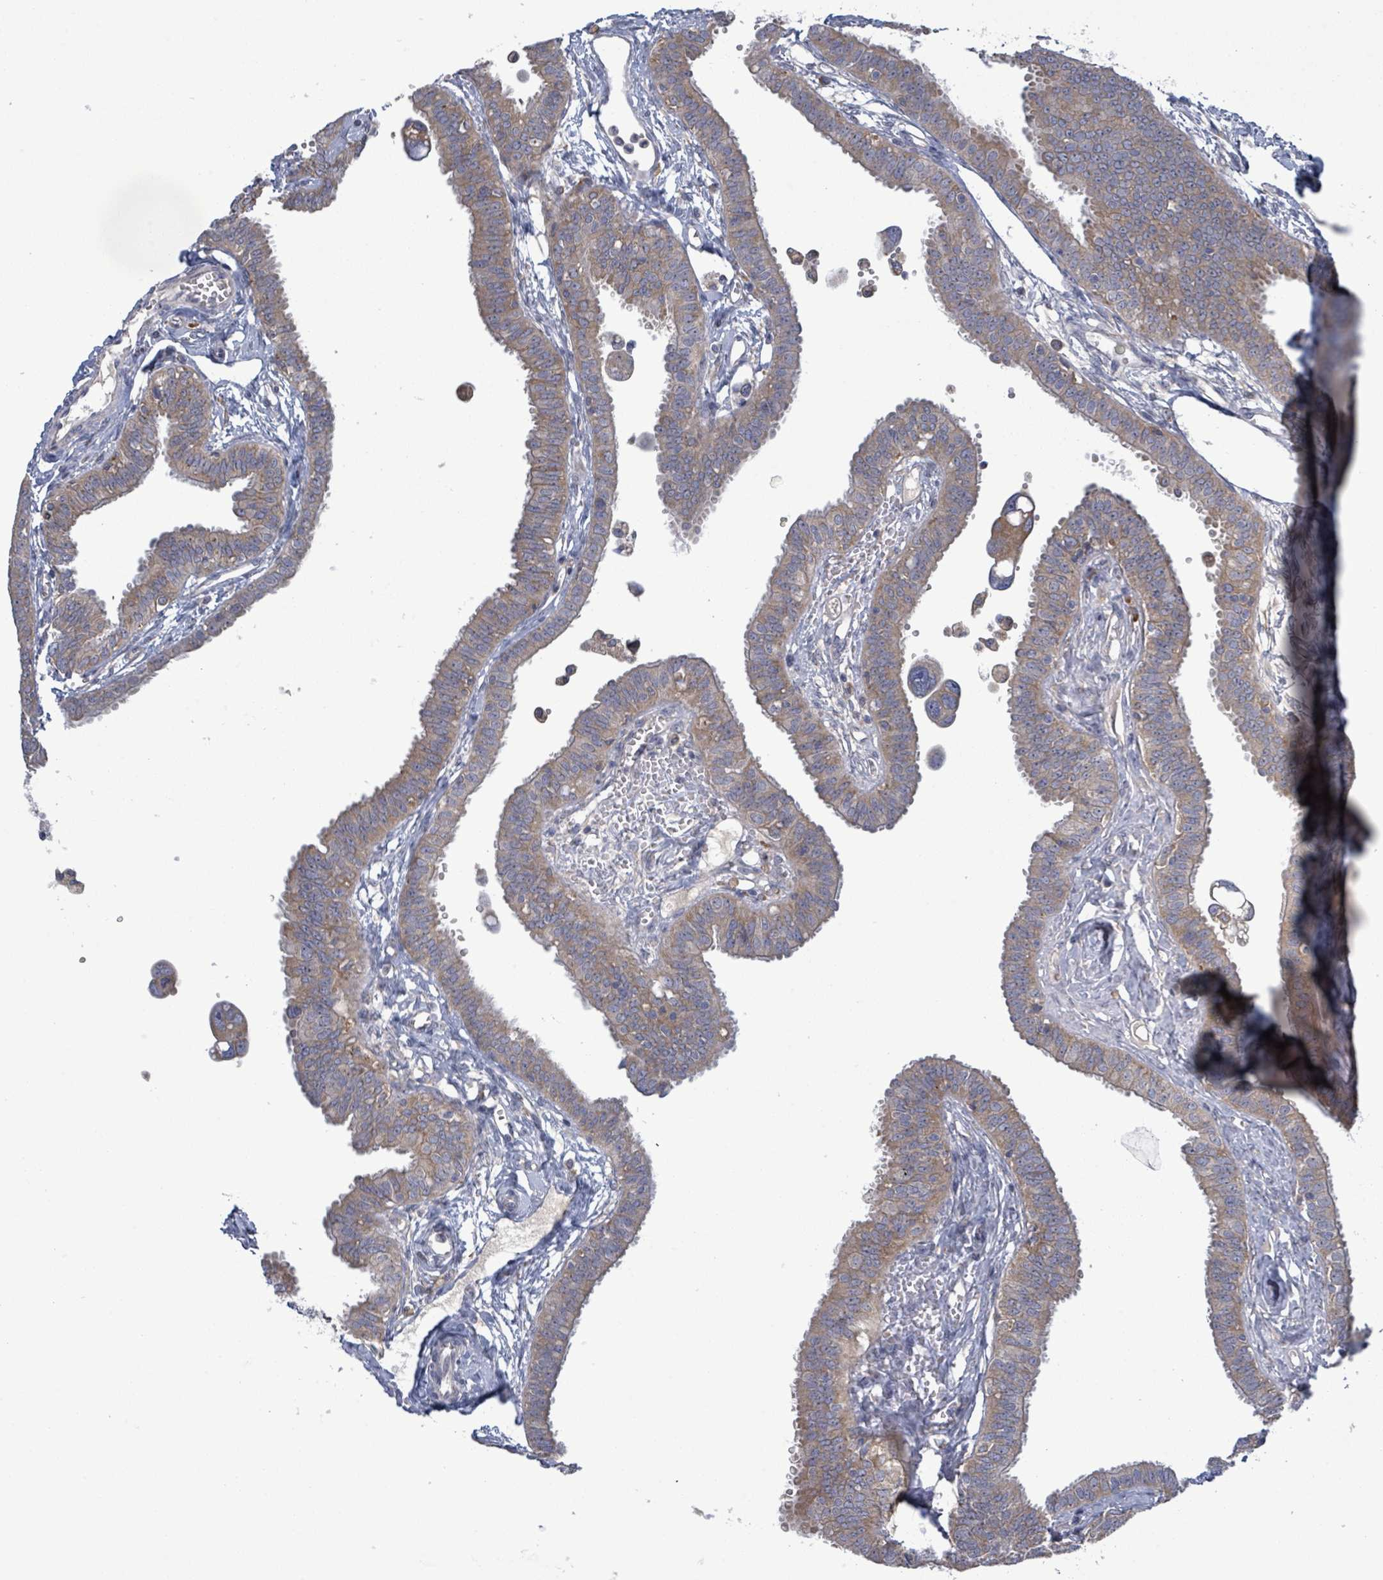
{"staining": {"intensity": "moderate", "quantity": "25%-75%", "location": "cytoplasmic/membranous"}, "tissue": "fallopian tube", "cell_type": "Glandular cells", "image_type": "normal", "snomed": [{"axis": "morphology", "description": "Normal tissue, NOS"}, {"axis": "morphology", "description": "Carcinoma, NOS"}, {"axis": "topography", "description": "Fallopian tube"}, {"axis": "topography", "description": "Ovary"}], "caption": "Protein expression by immunohistochemistry (IHC) demonstrates moderate cytoplasmic/membranous expression in about 25%-75% of glandular cells in unremarkable fallopian tube. (DAB (3,3'-diaminobenzidine) IHC, brown staining for protein, blue staining for nuclei).", "gene": "ATP13A1", "patient": {"sex": "female", "age": 59}}